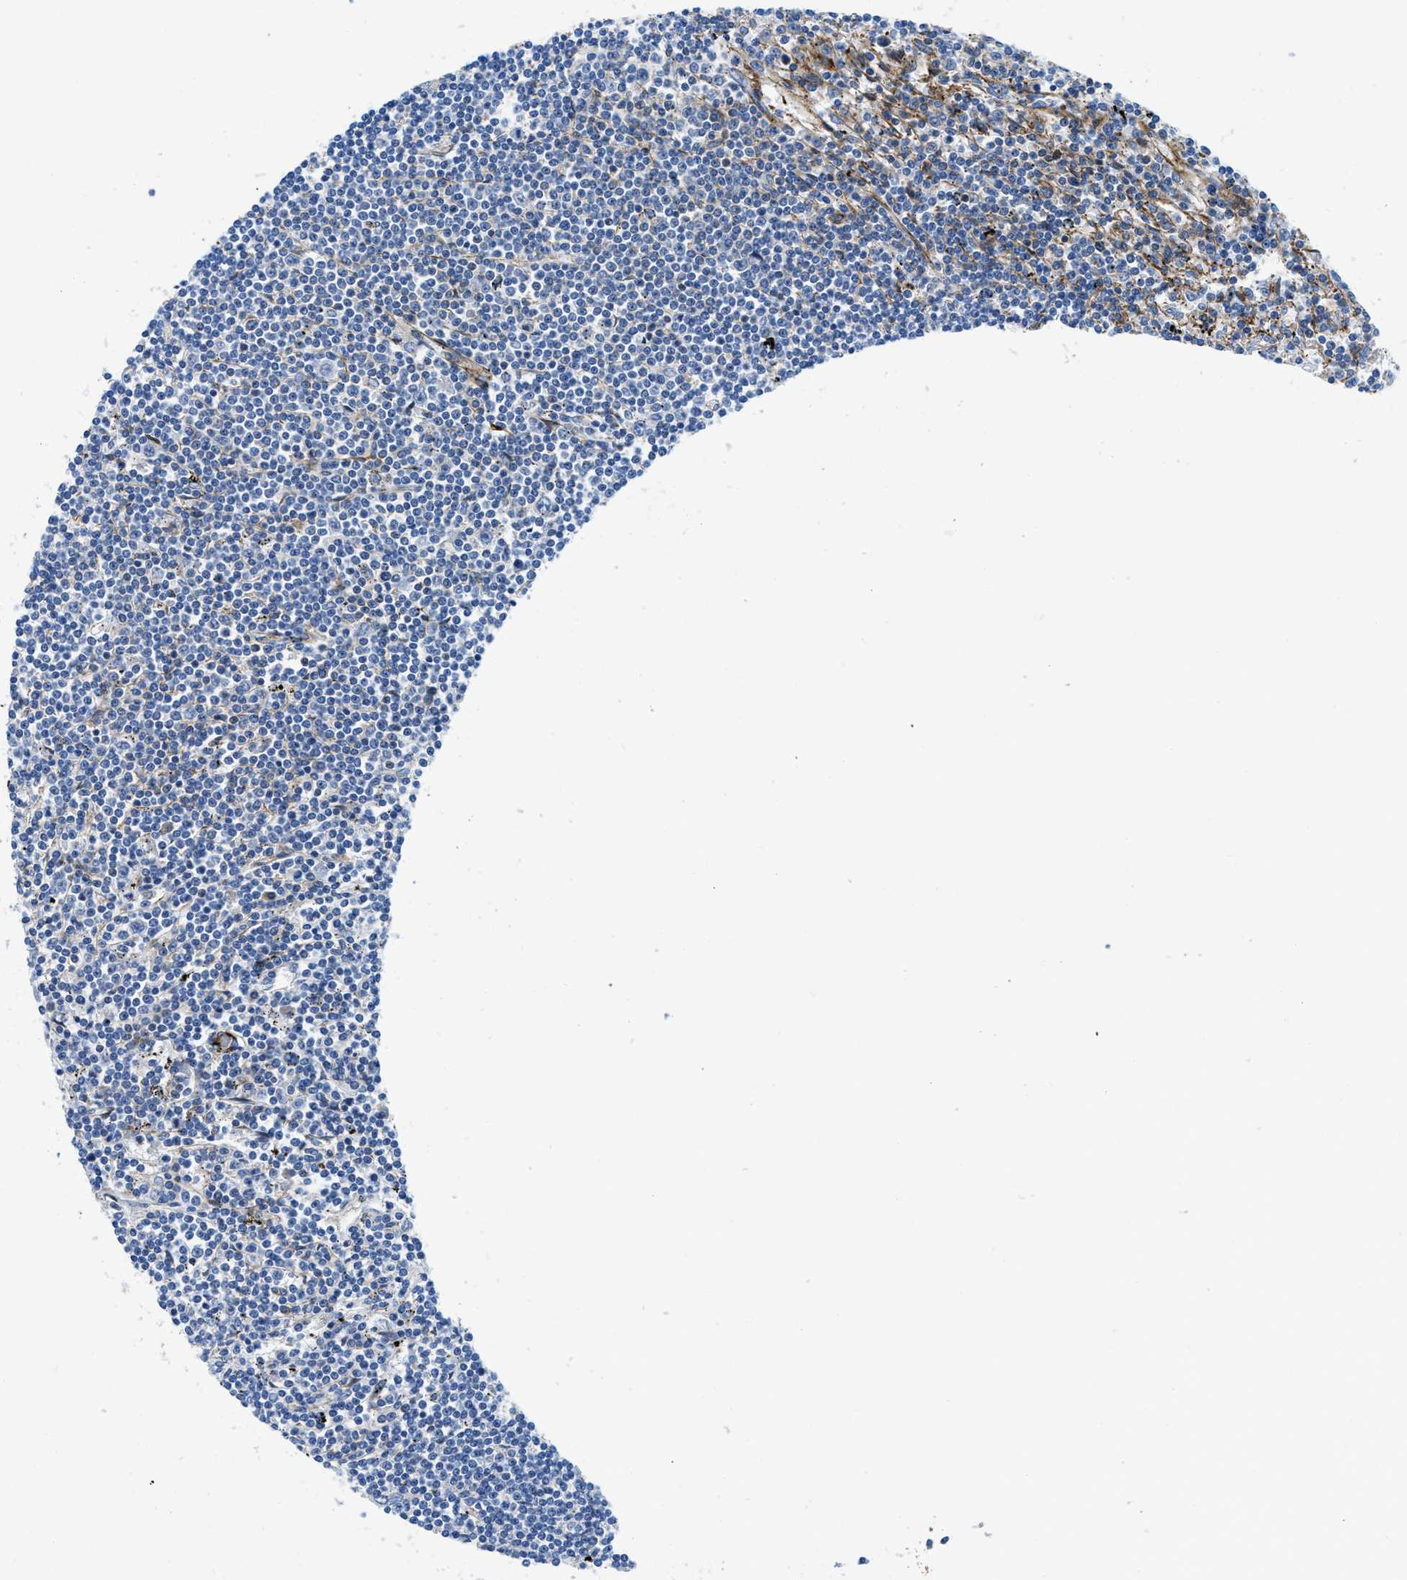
{"staining": {"intensity": "negative", "quantity": "none", "location": "none"}, "tissue": "lymphoma", "cell_type": "Tumor cells", "image_type": "cancer", "snomed": [{"axis": "morphology", "description": "Malignant lymphoma, non-Hodgkin's type, Low grade"}, {"axis": "topography", "description": "Spleen"}], "caption": "Low-grade malignant lymphoma, non-Hodgkin's type stained for a protein using immunohistochemistry demonstrates no positivity tumor cells.", "gene": "CUTA", "patient": {"sex": "male", "age": 76}}